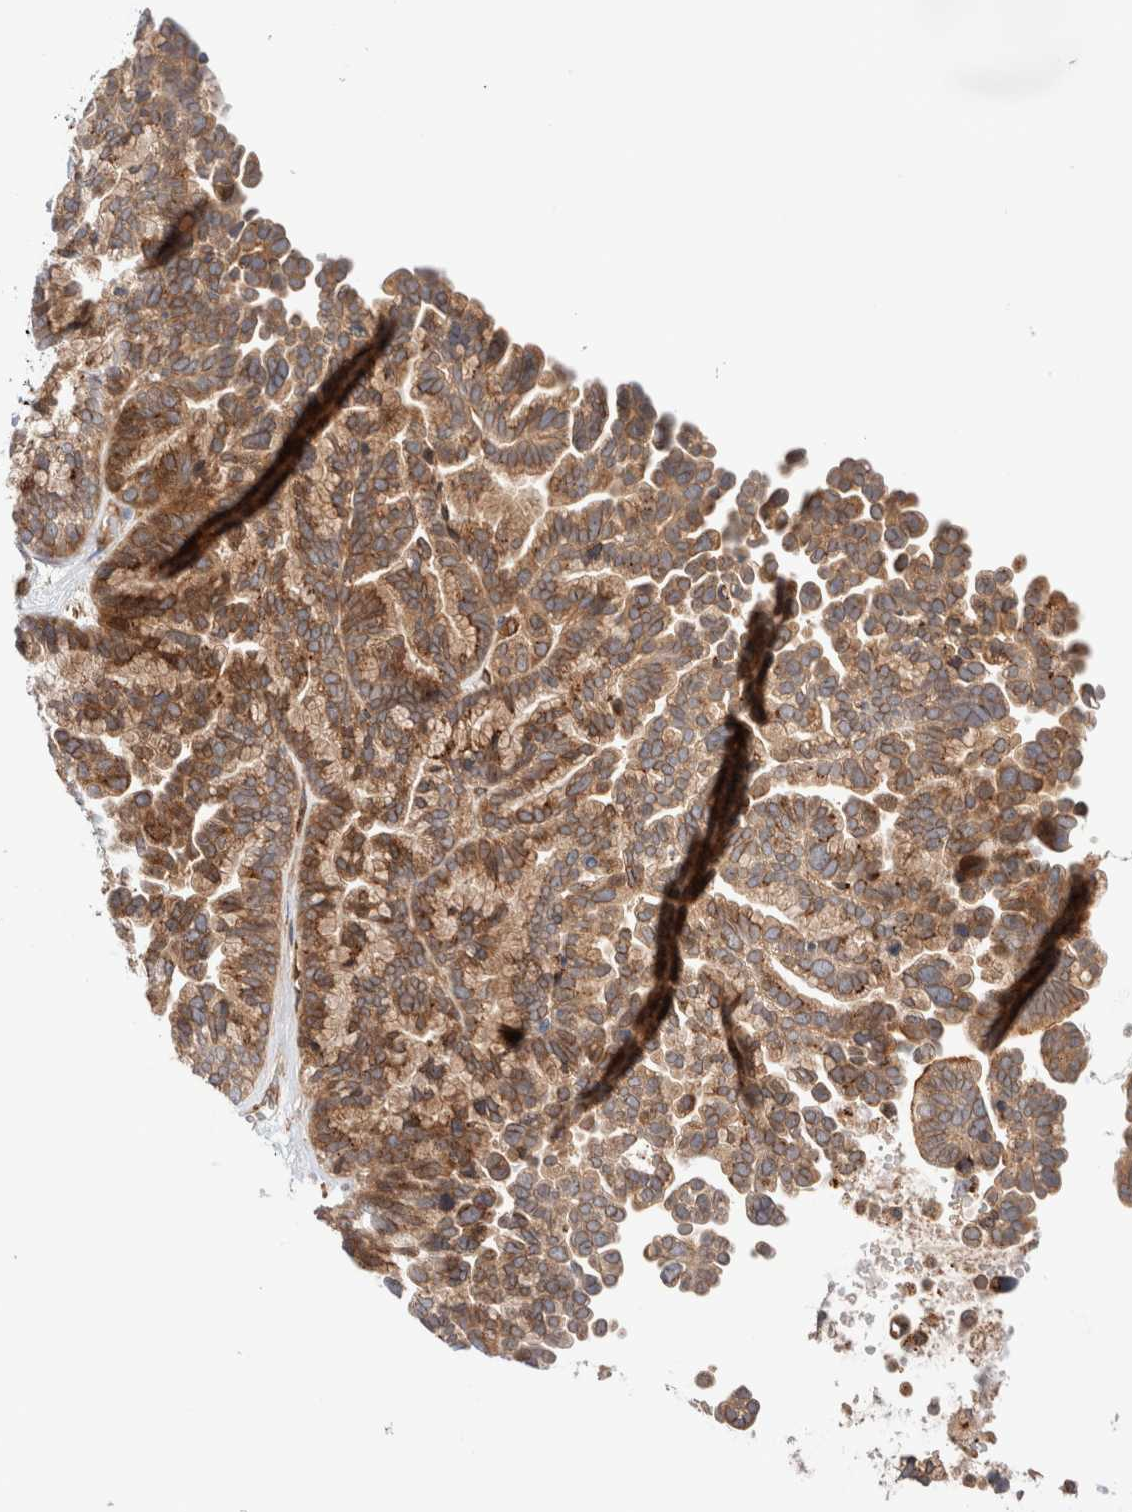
{"staining": {"intensity": "moderate", "quantity": ">75%", "location": "cytoplasmic/membranous"}, "tissue": "ovarian cancer", "cell_type": "Tumor cells", "image_type": "cancer", "snomed": [{"axis": "morphology", "description": "Cystadenocarcinoma, serous, NOS"}, {"axis": "topography", "description": "Ovary"}], "caption": "Protein expression analysis of human ovarian serous cystadenocarcinoma reveals moderate cytoplasmic/membranous expression in about >75% of tumor cells.", "gene": "GCN1", "patient": {"sex": "female", "age": 56}}